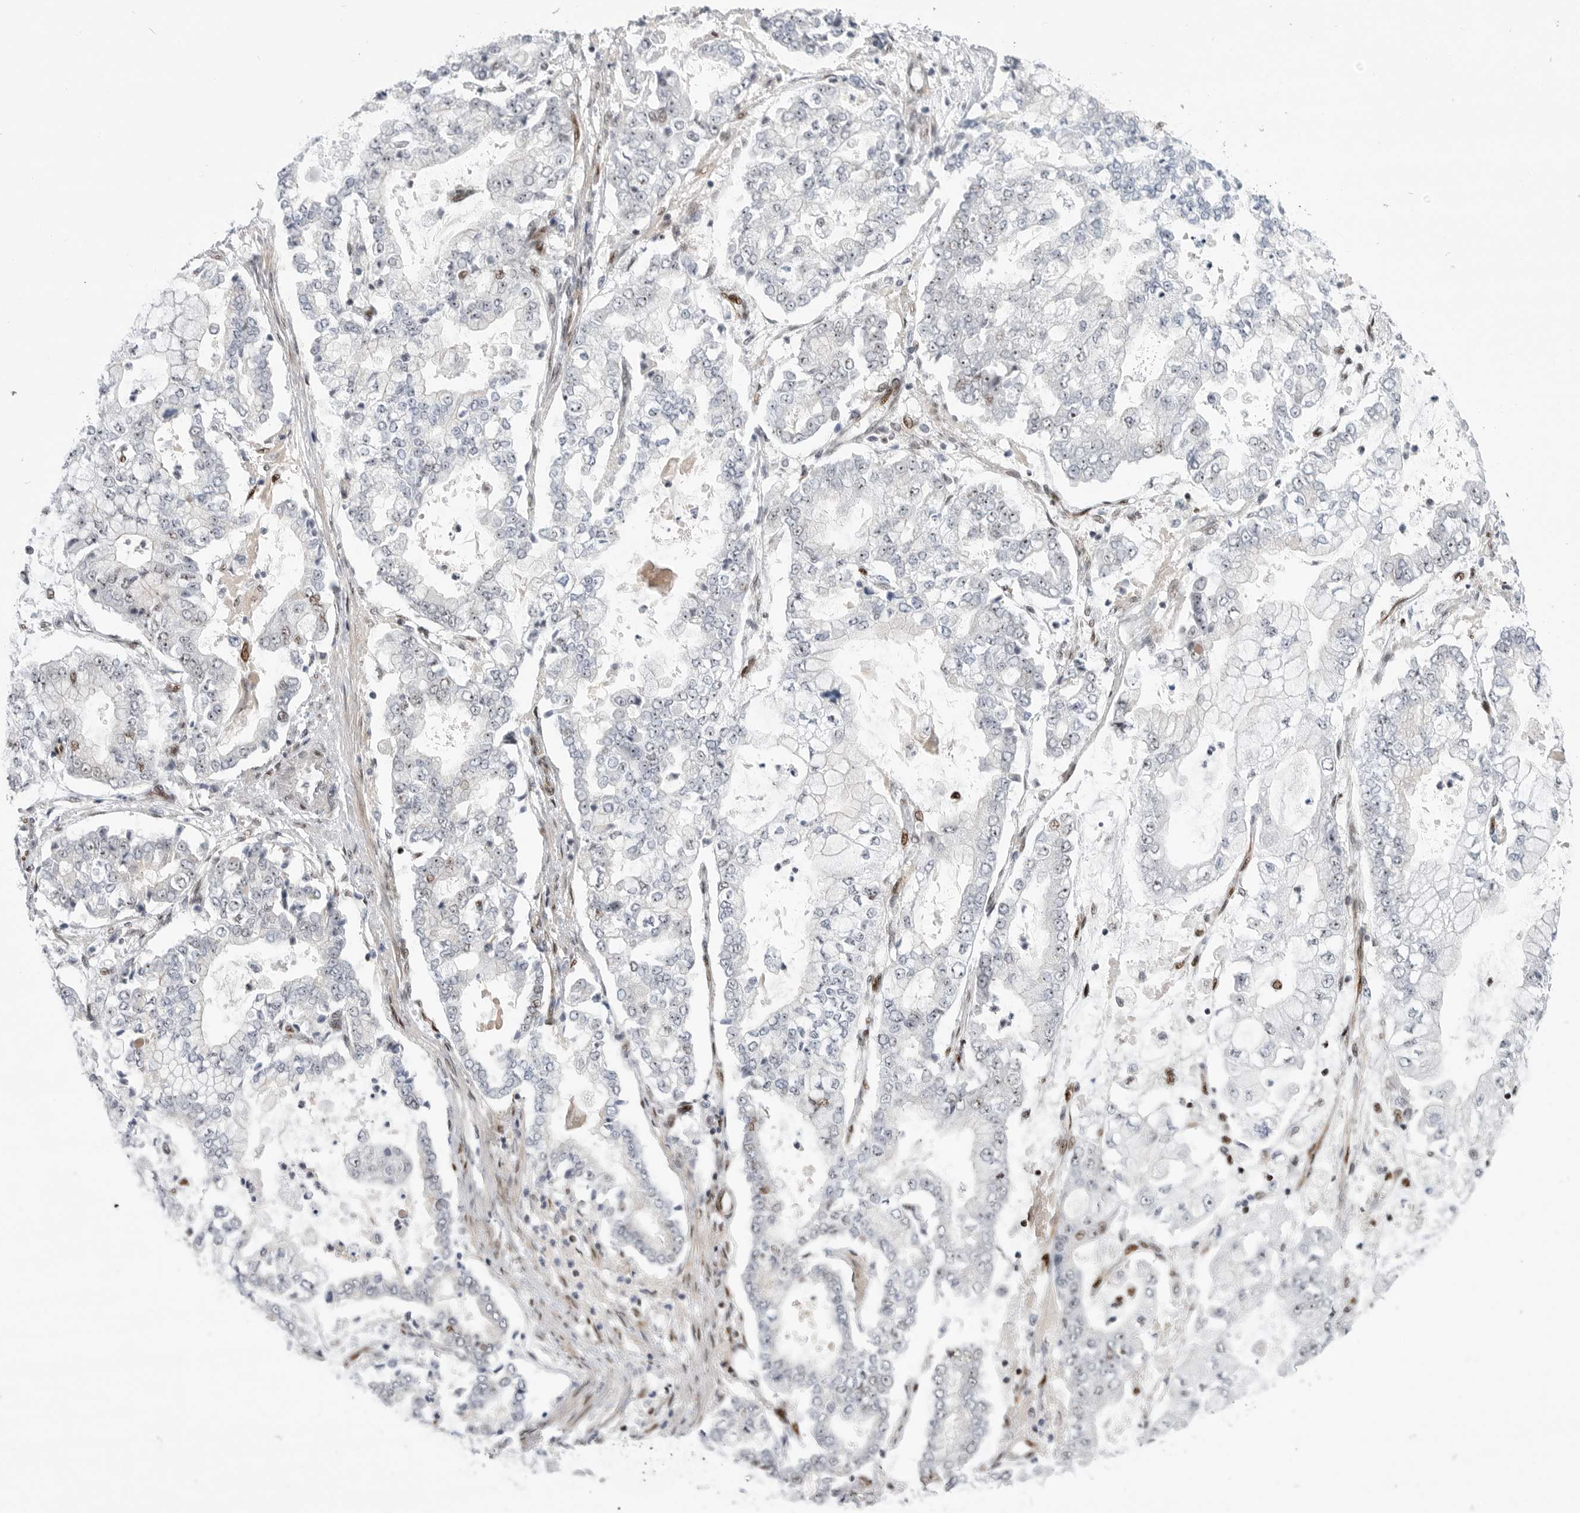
{"staining": {"intensity": "negative", "quantity": "none", "location": "none"}, "tissue": "stomach cancer", "cell_type": "Tumor cells", "image_type": "cancer", "snomed": [{"axis": "morphology", "description": "Adenocarcinoma, NOS"}, {"axis": "topography", "description": "Stomach"}], "caption": "High power microscopy histopathology image of an immunohistochemistry photomicrograph of stomach cancer, revealing no significant expression in tumor cells.", "gene": "GPATCH2", "patient": {"sex": "male", "age": 76}}